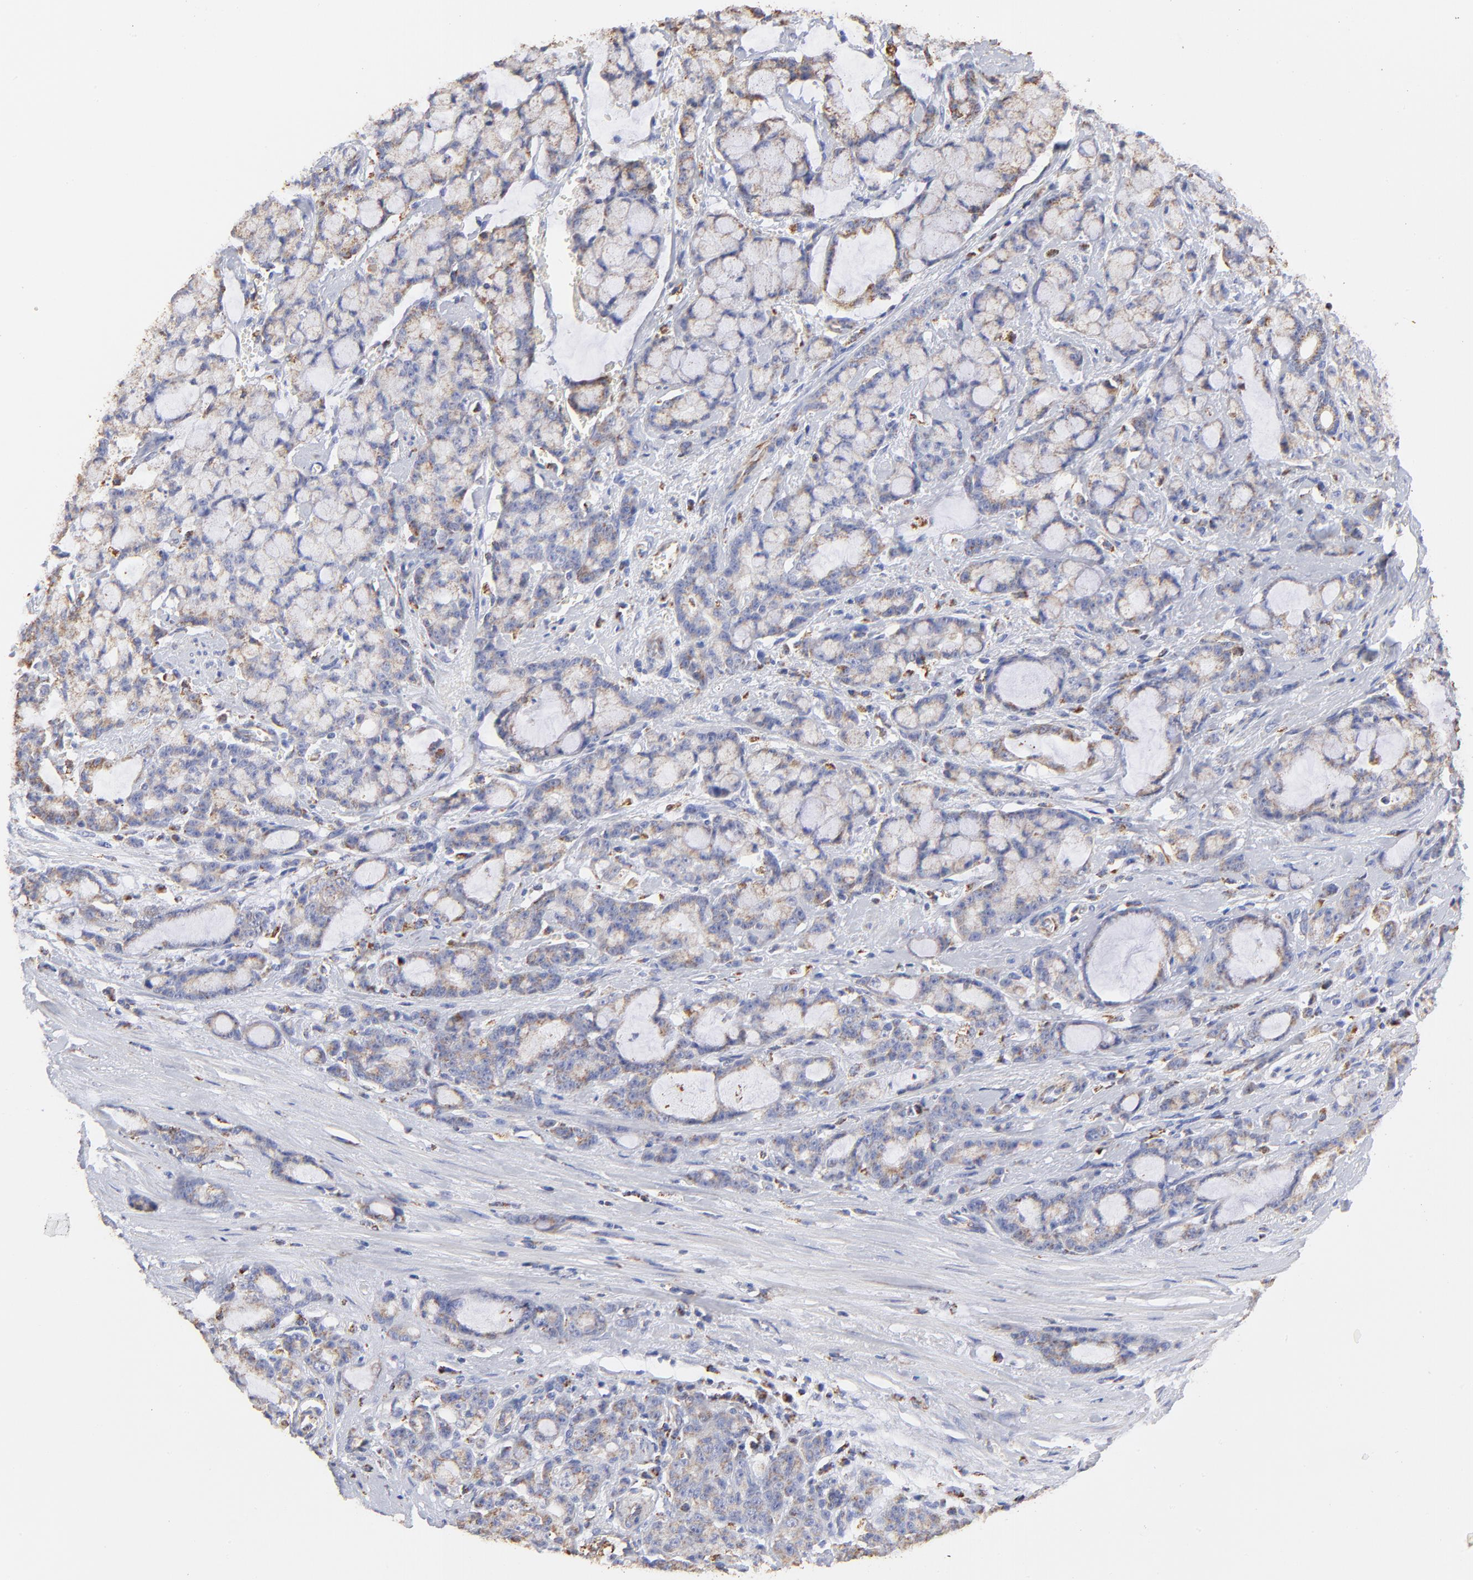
{"staining": {"intensity": "moderate", "quantity": ">75%", "location": "cytoplasmic/membranous"}, "tissue": "pancreatic cancer", "cell_type": "Tumor cells", "image_type": "cancer", "snomed": [{"axis": "morphology", "description": "Adenocarcinoma, NOS"}, {"axis": "topography", "description": "Pancreas"}], "caption": "This photomicrograph demonstrates immunohistochemistry staining of pancreatic adenocarcinoma, with medium moderate cytoplasmic/membranous staining in about >75% of tumor cells.", "gene": "COX4I1", "patient": {"sex": "female", "age": 73}}